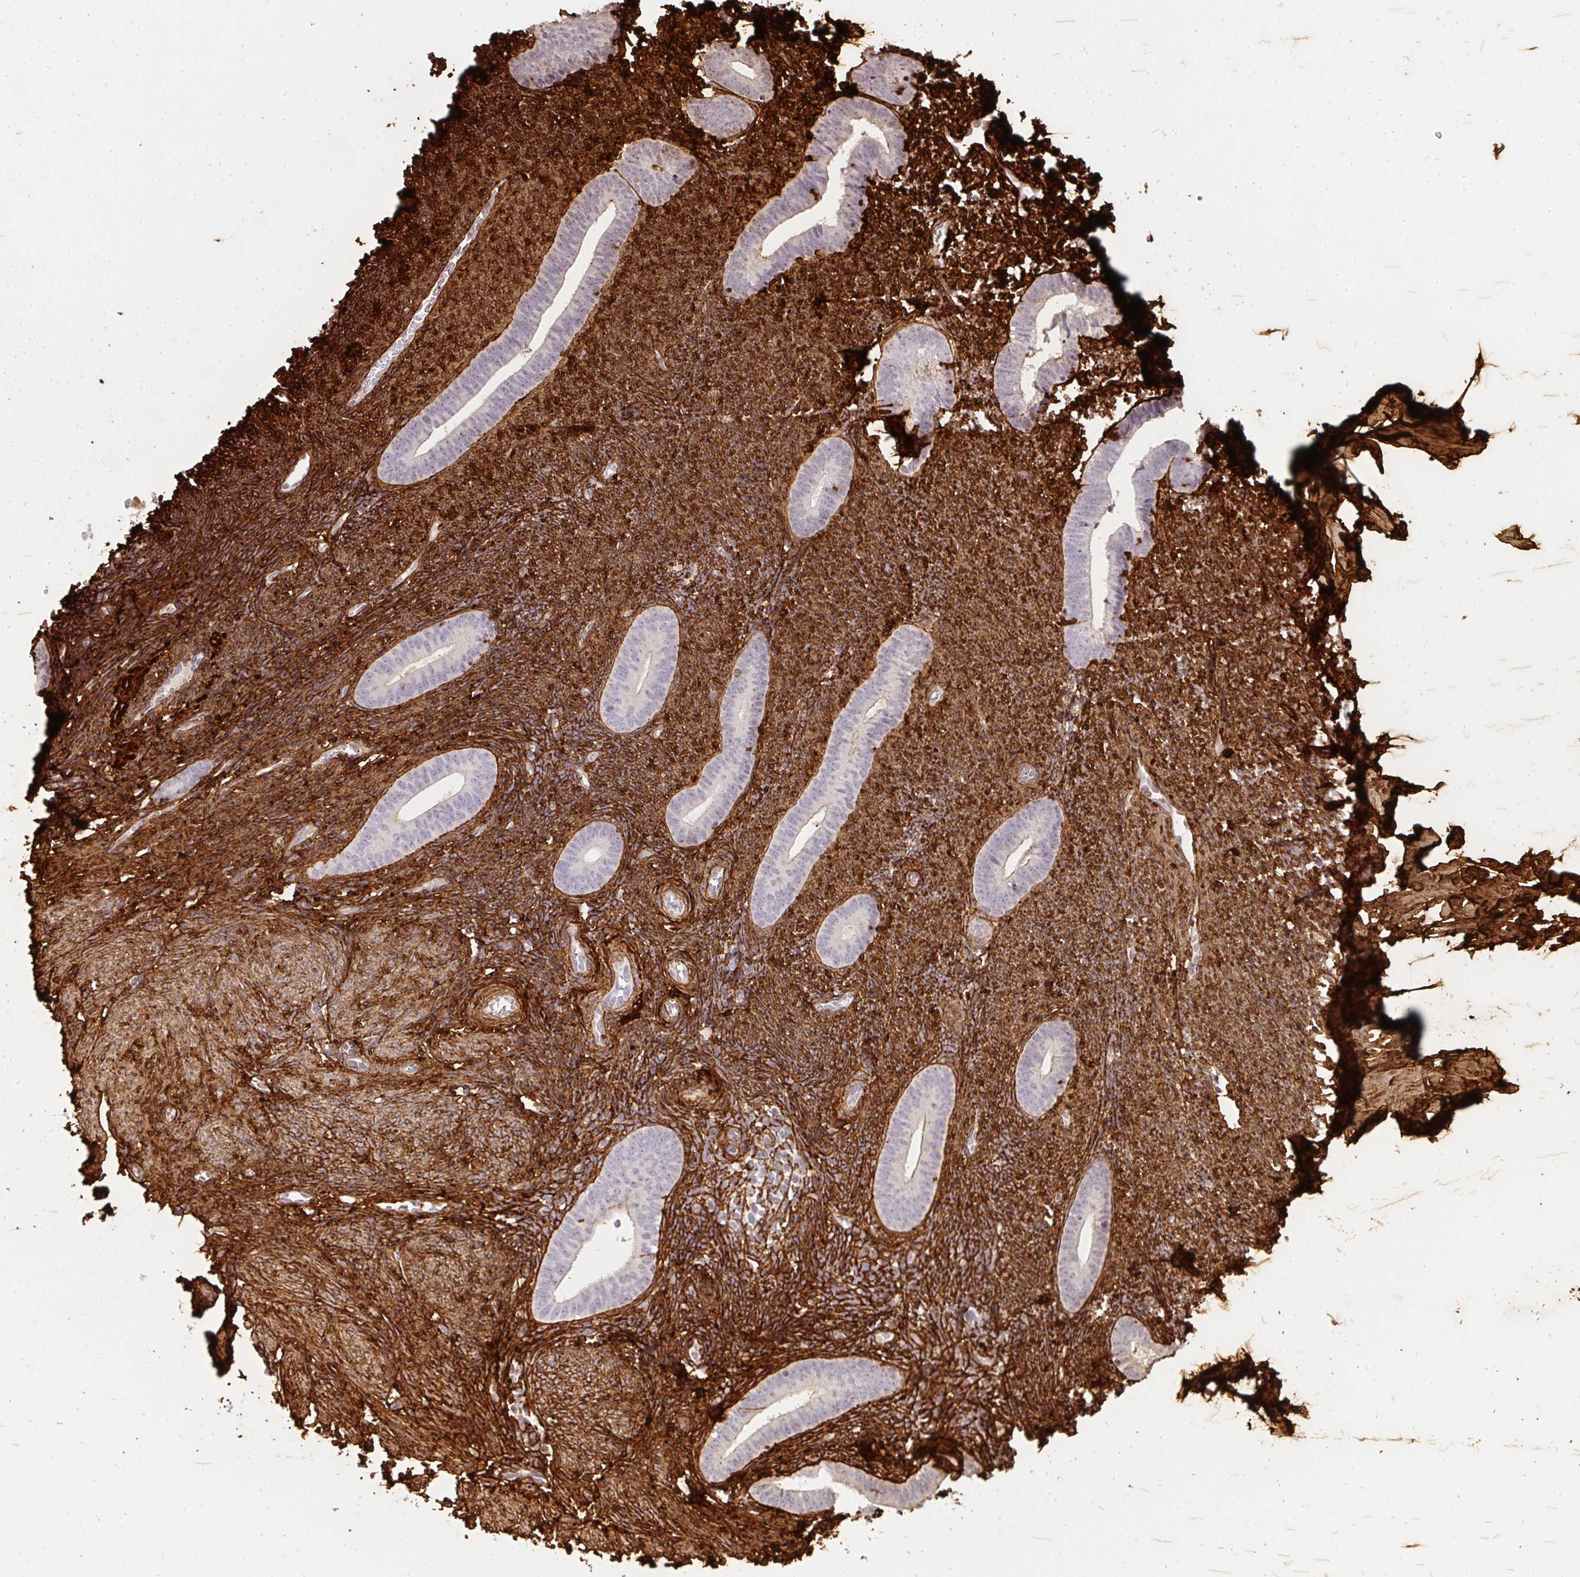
{"staining": {"intensity": "strong", "quantity": ">75%", "location": "cytoplasmic/membranous"}, "tissue": "endometrium", "cell_type": "Cells in endometrial stroma", "image_type": "normal", "snomed": [{"axis": "morphology", "description": "Normal tissue, NOS"}, {"axis": "topography", "description": "Endometrium"}], "caption": "IHC of benign endometrium reveals high levels of strong cytoplasmic/membranous expression in approximately >75% of cells in endometrial stroma.", "gene": "COL3A1", "patient": {"sex": "female", "age": 39}}